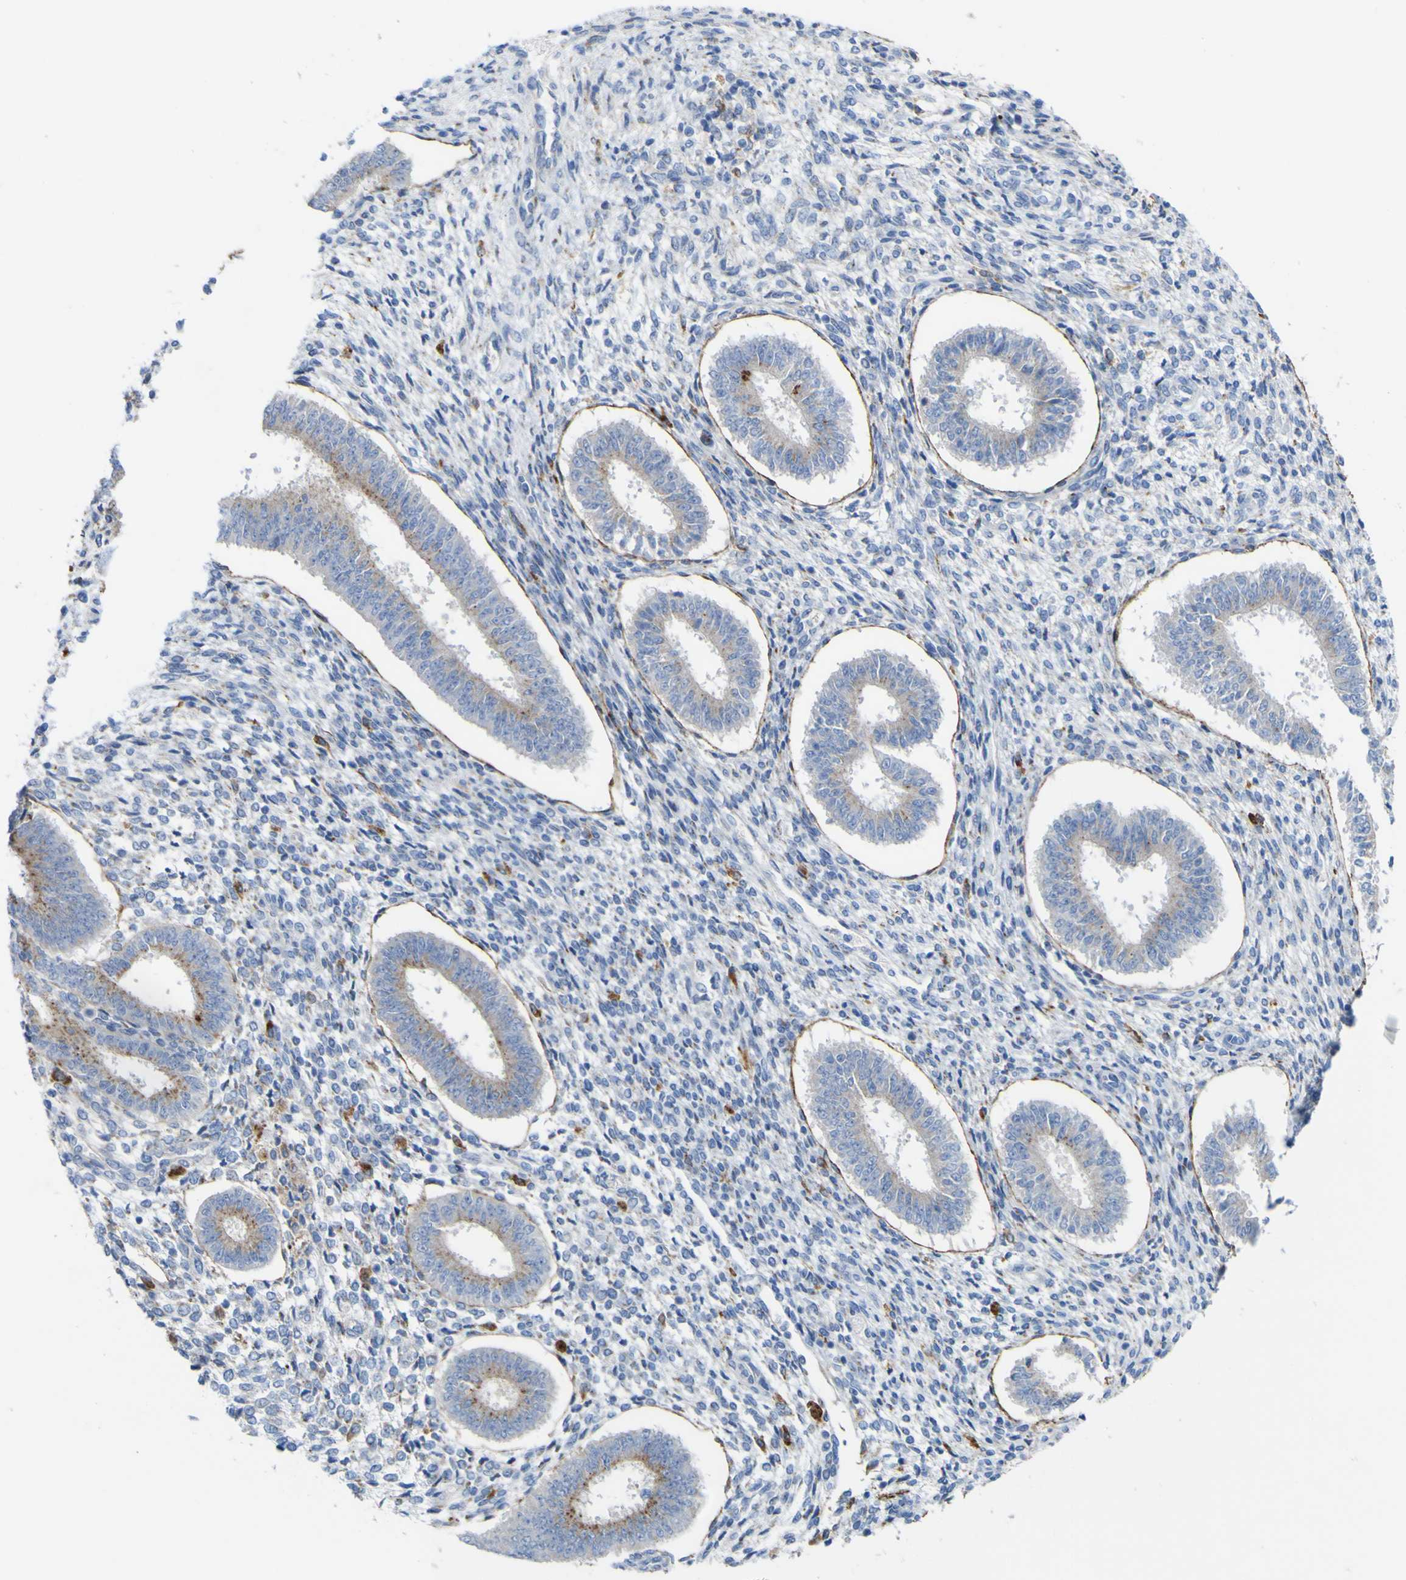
{"staining": {"intensity": "moderate", "quantity": "<25%", "location": "cytoplasmic/membranous"}, "tissue": "endometrium", "cell_type": "Cells in endometrial stroma", "image_type": "normal", "snomed": [{"axis": "morphology", "description": "Normal tissue, NOS"}, {"axis": "topography", "description": "Endometrium"}], "caption": "The histopathology image displays immunohistochemical staining of benign endometrium. There is moderate cytoplasmic/membranous positivity is seen in approximately <25% of cells in endometrial stroma.", "gene": "PTPRF", "patient": {"sex": "female", "age": 35}}